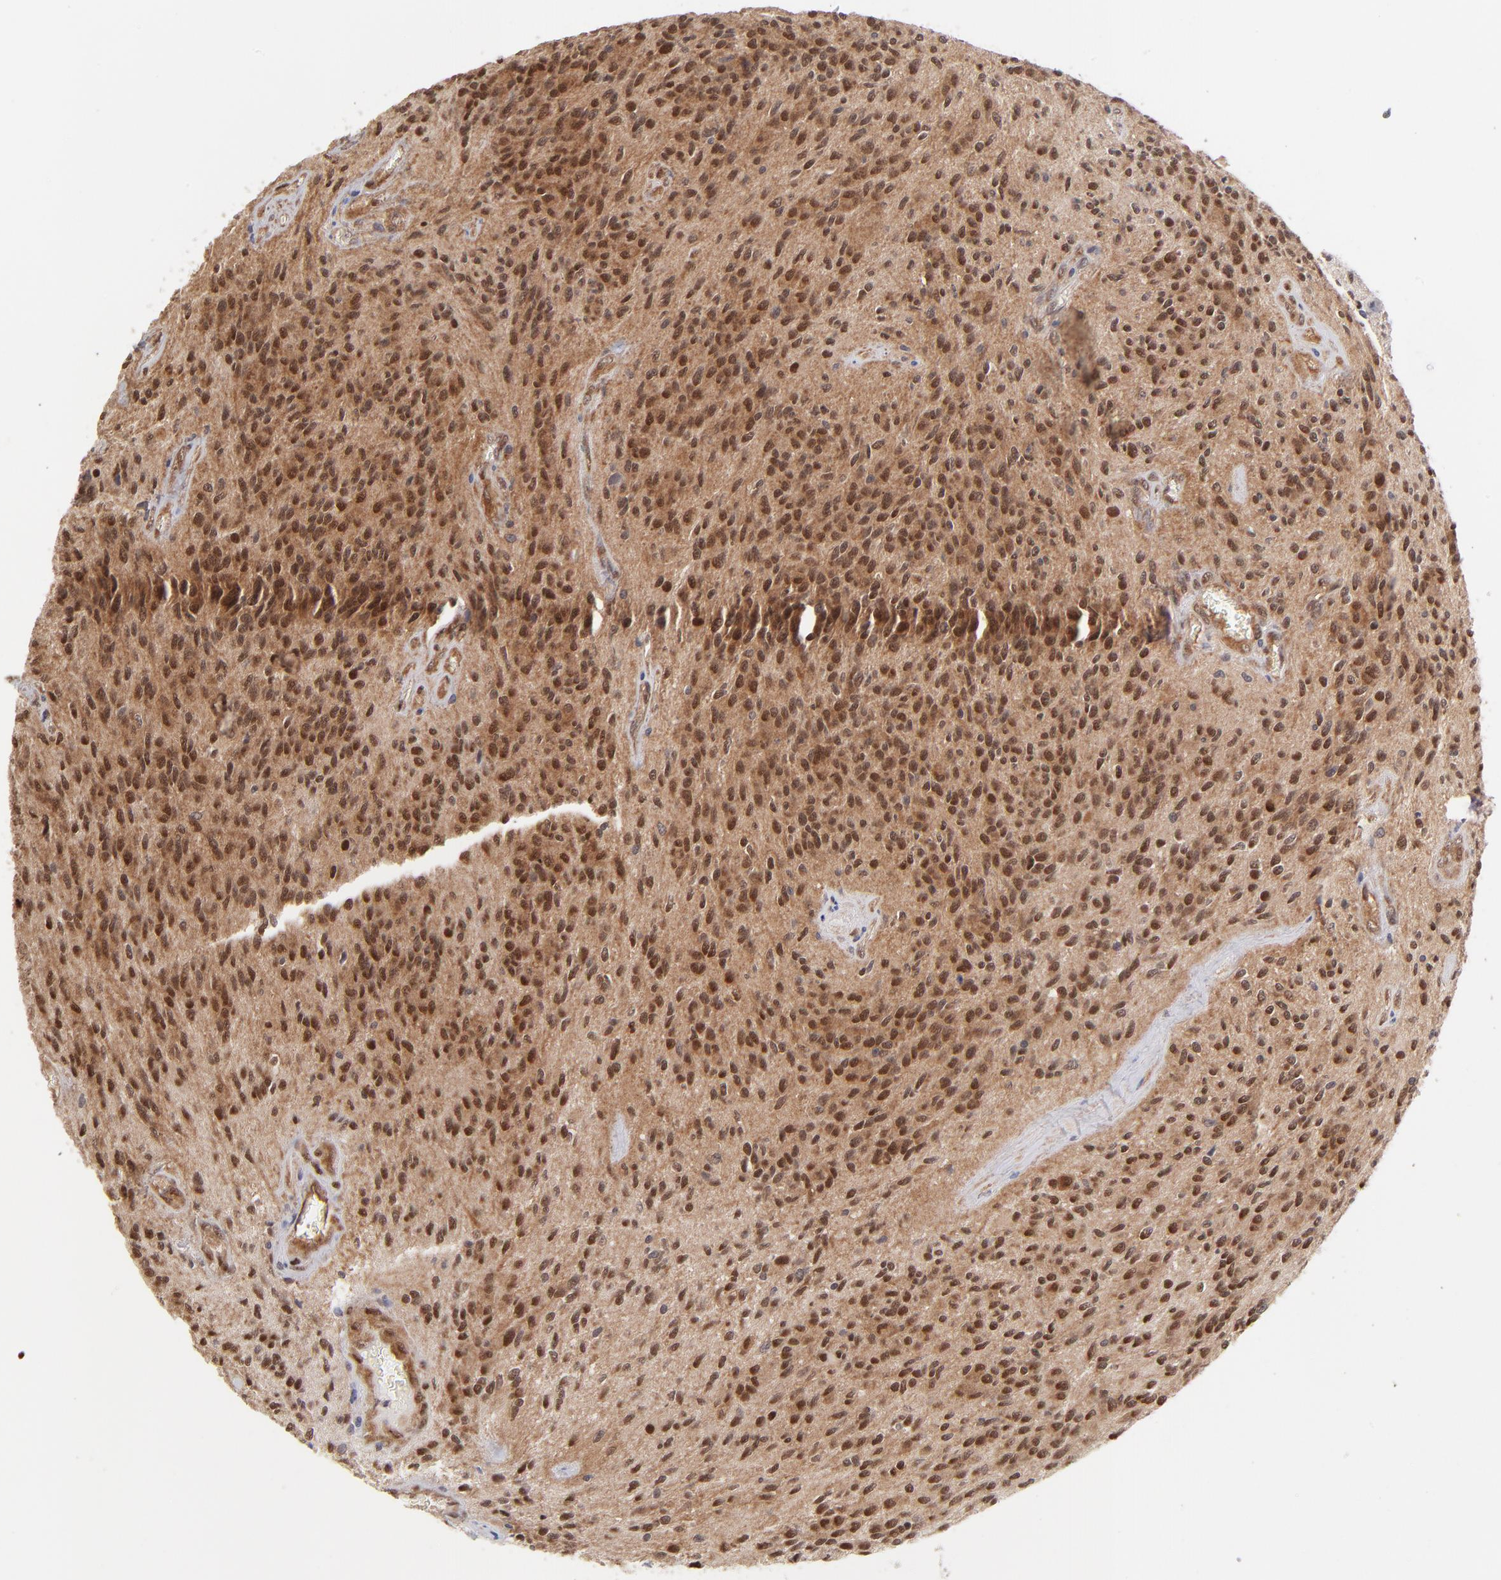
{"staining": {"intensity": "moderate", "quantity": ">75%", "location": "nuclear"}, "tissue": "glioma", "cell_type": "Tumor cells", "image_type": "cancer", "snomed": [{"axis": "morphology", "description": "Glioma, malignant, Low grade"}, {"axis": "topography", "description": "Brain"}], "caption": "Moderate nuclear expression is seen in approximately >75% of tumor cells in glioma.", "gene": "PSMC4", "patient": {"sex": "female", "age": 15}}